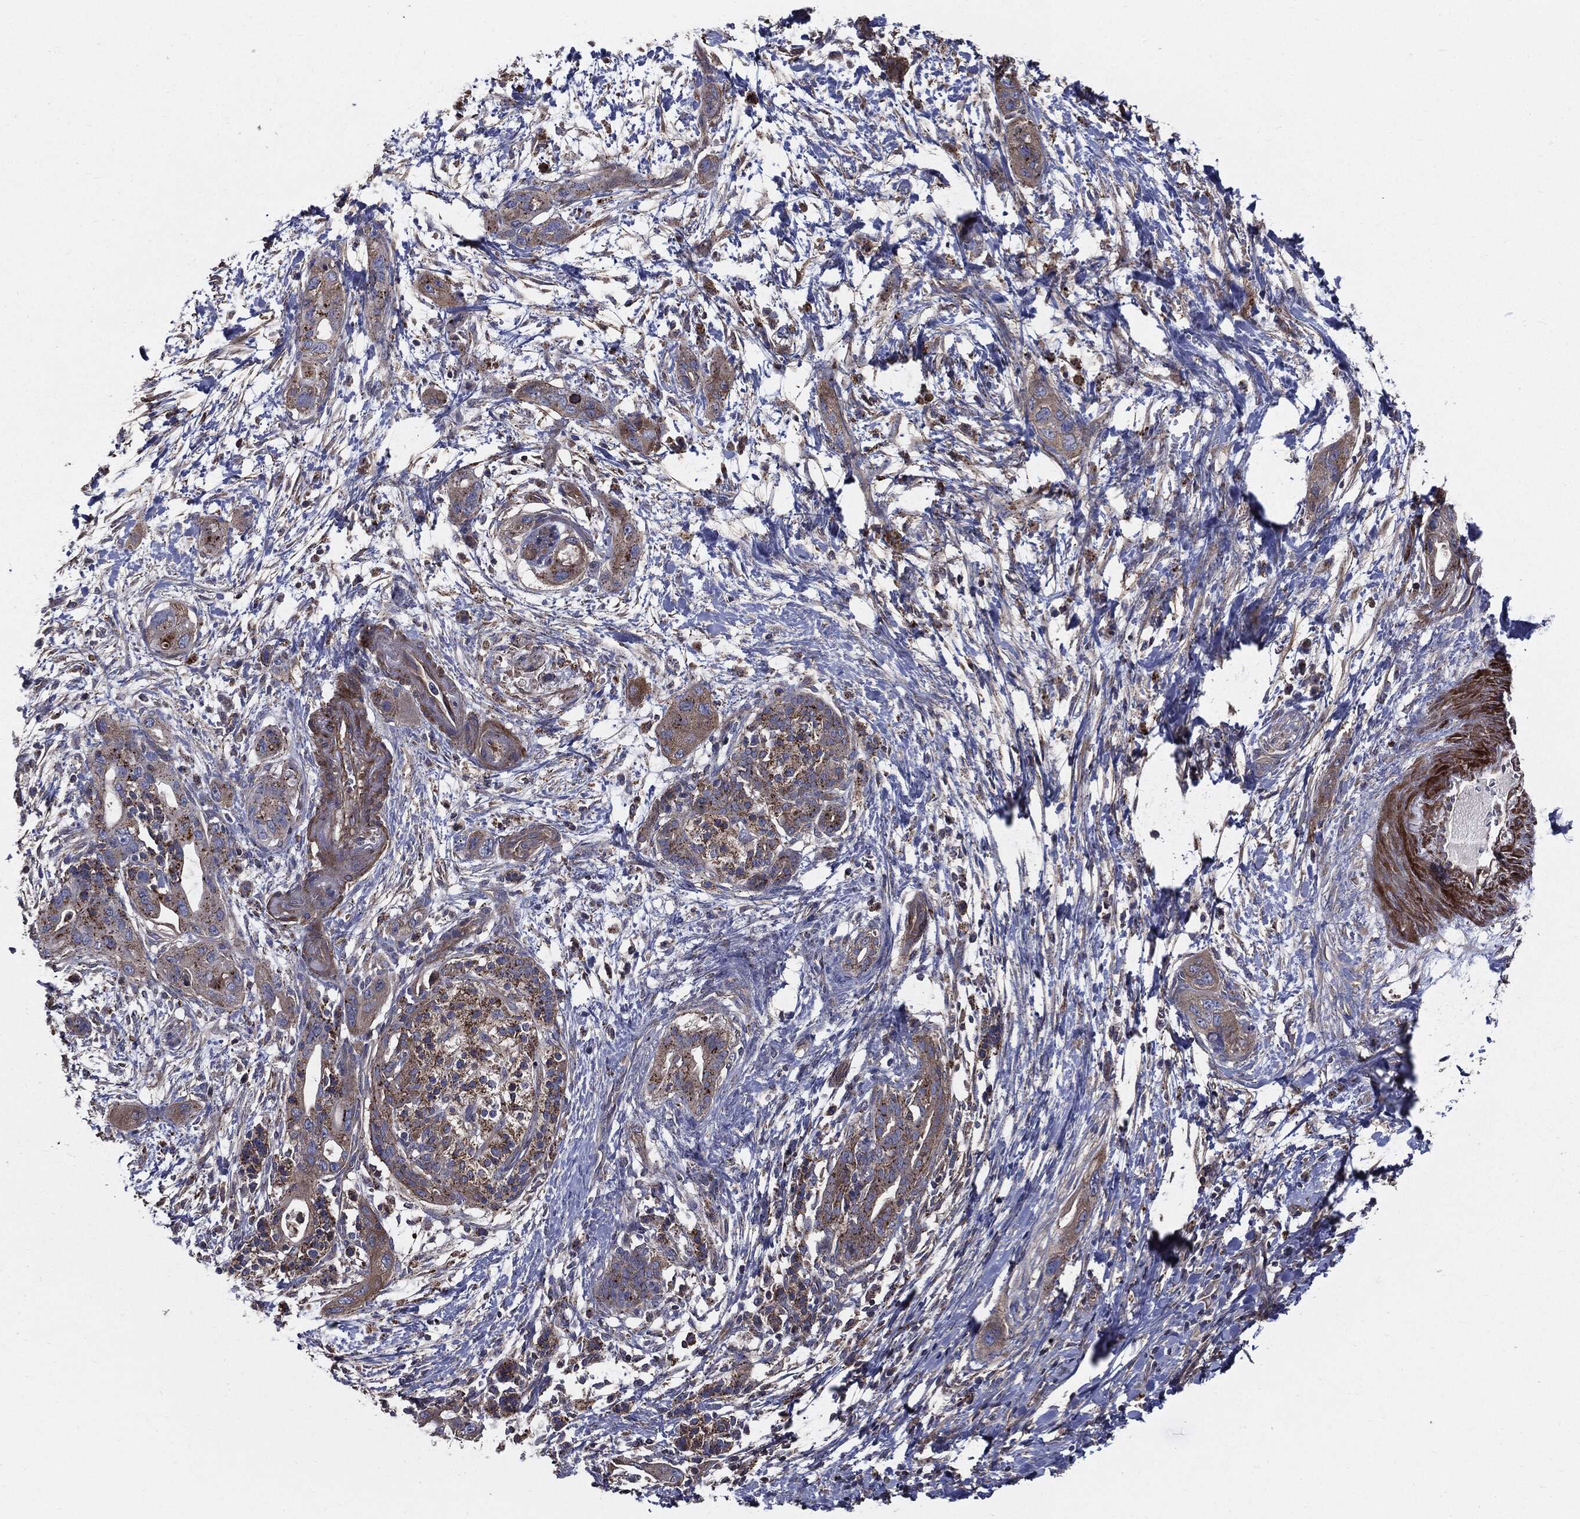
{"staining": {"intensity": "moderate", "quantity": "25%-75%", "location": "cytoplasmic/membranous"}, "tissue": "pancreatic cancer", "cell_type": "Tumor cells", "image_type": "cancer", "snomed": [{"axis": "morphology", "description": "Adenocarcinoma, NOS"}, {"axis": "topography", "description": "Pancreas"}], "caption": "Protein analysis of pancreatic cancer tissue shows moderate cytoplasmic/membranous staining in approximately 25%-75% of tumor cells.", "gene": "PDCD6IP", "patient": {"sex": "male", "age": 44}}